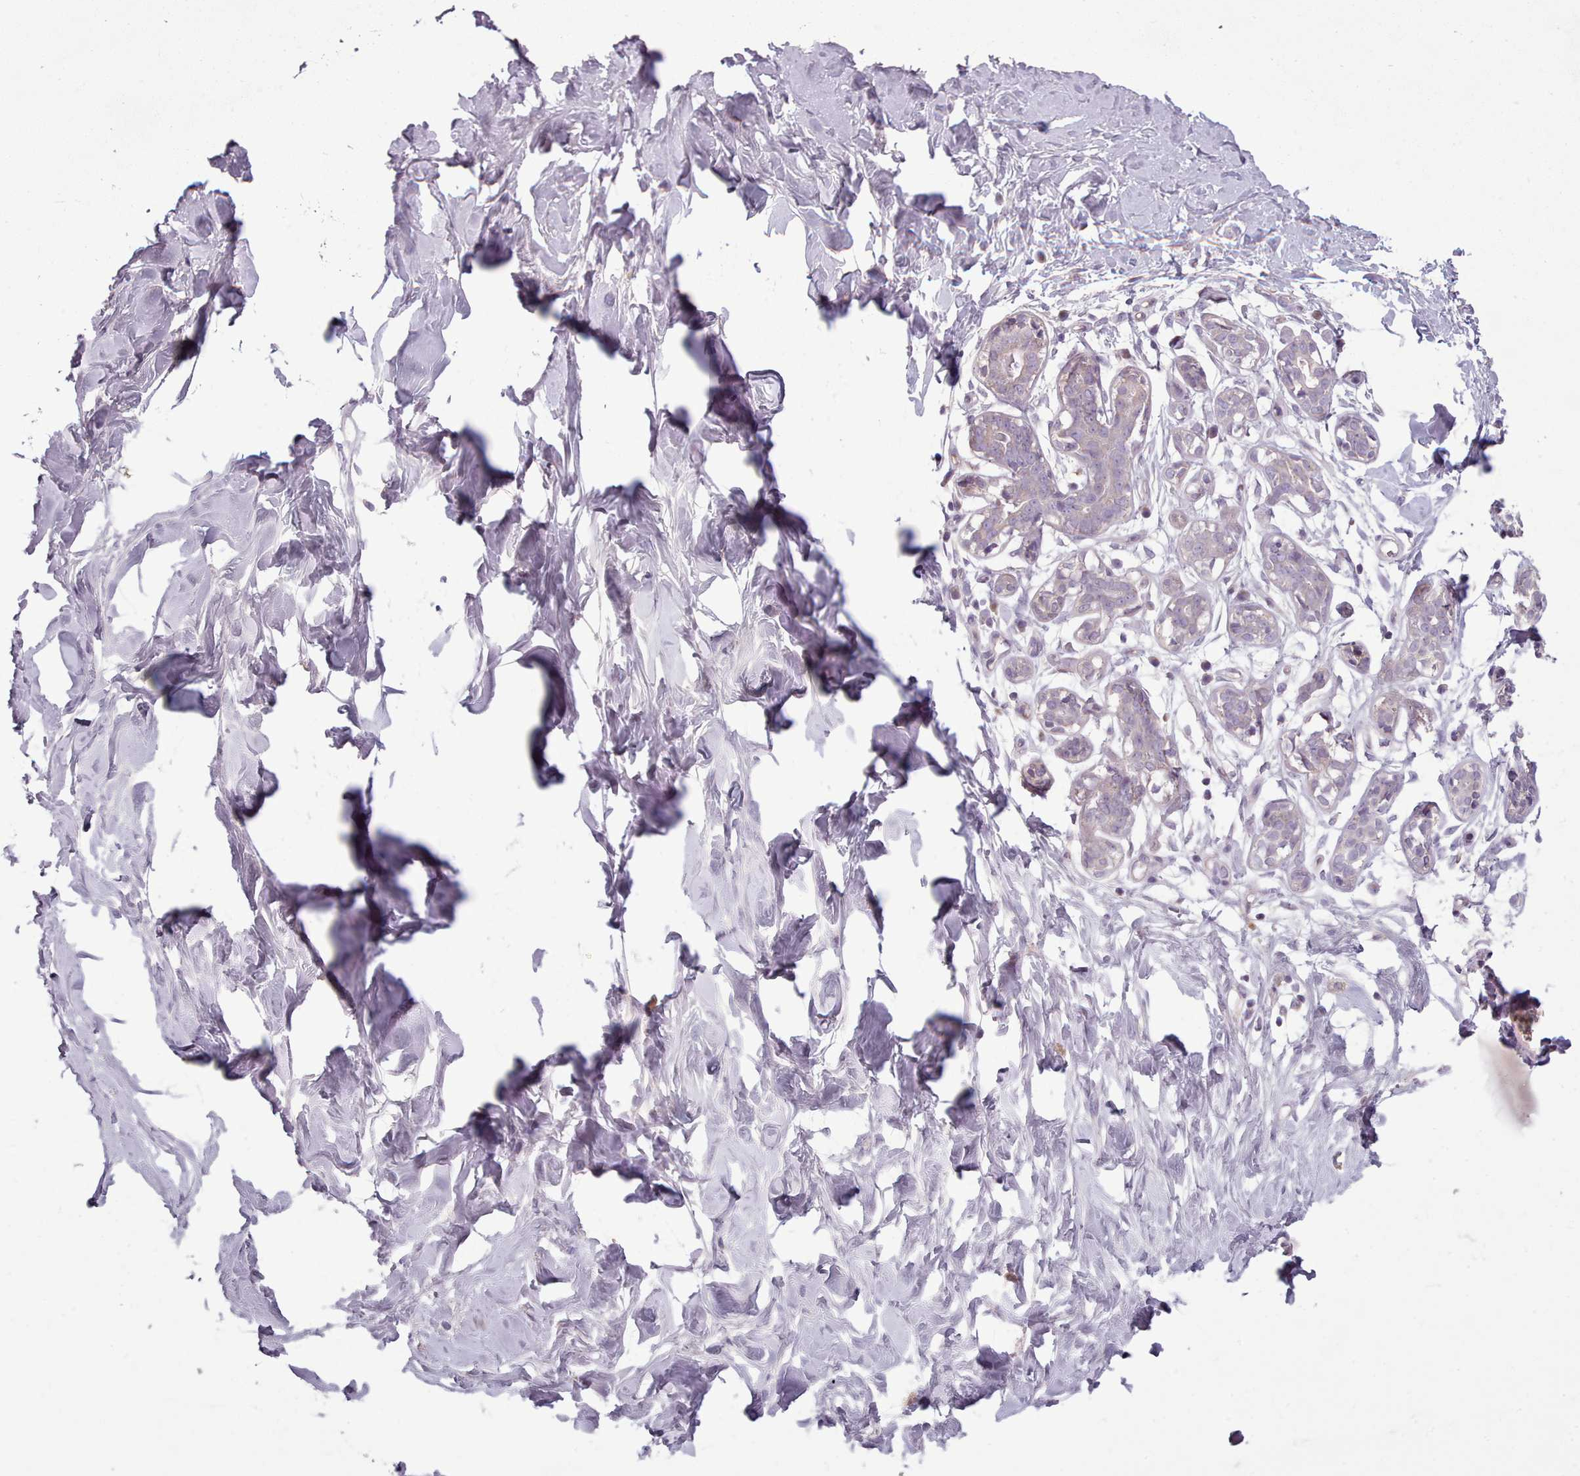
{"staining": {"intensity": "negative", "quantity": "none", "location": "none"}, "tissue": "breast", "cell_type": "Adipocytes", "image_type": "normal", "snomed": [{"axis": "morphology", "description": "Normal tissue, NOS"}, {"axis": "topography", "description": "Breast"}], "caption": "Image shows no protein positivity in adipocytes of normal breast.", "gene": "LAPTM5", "patient": {"sex": "female", "age": 27}}